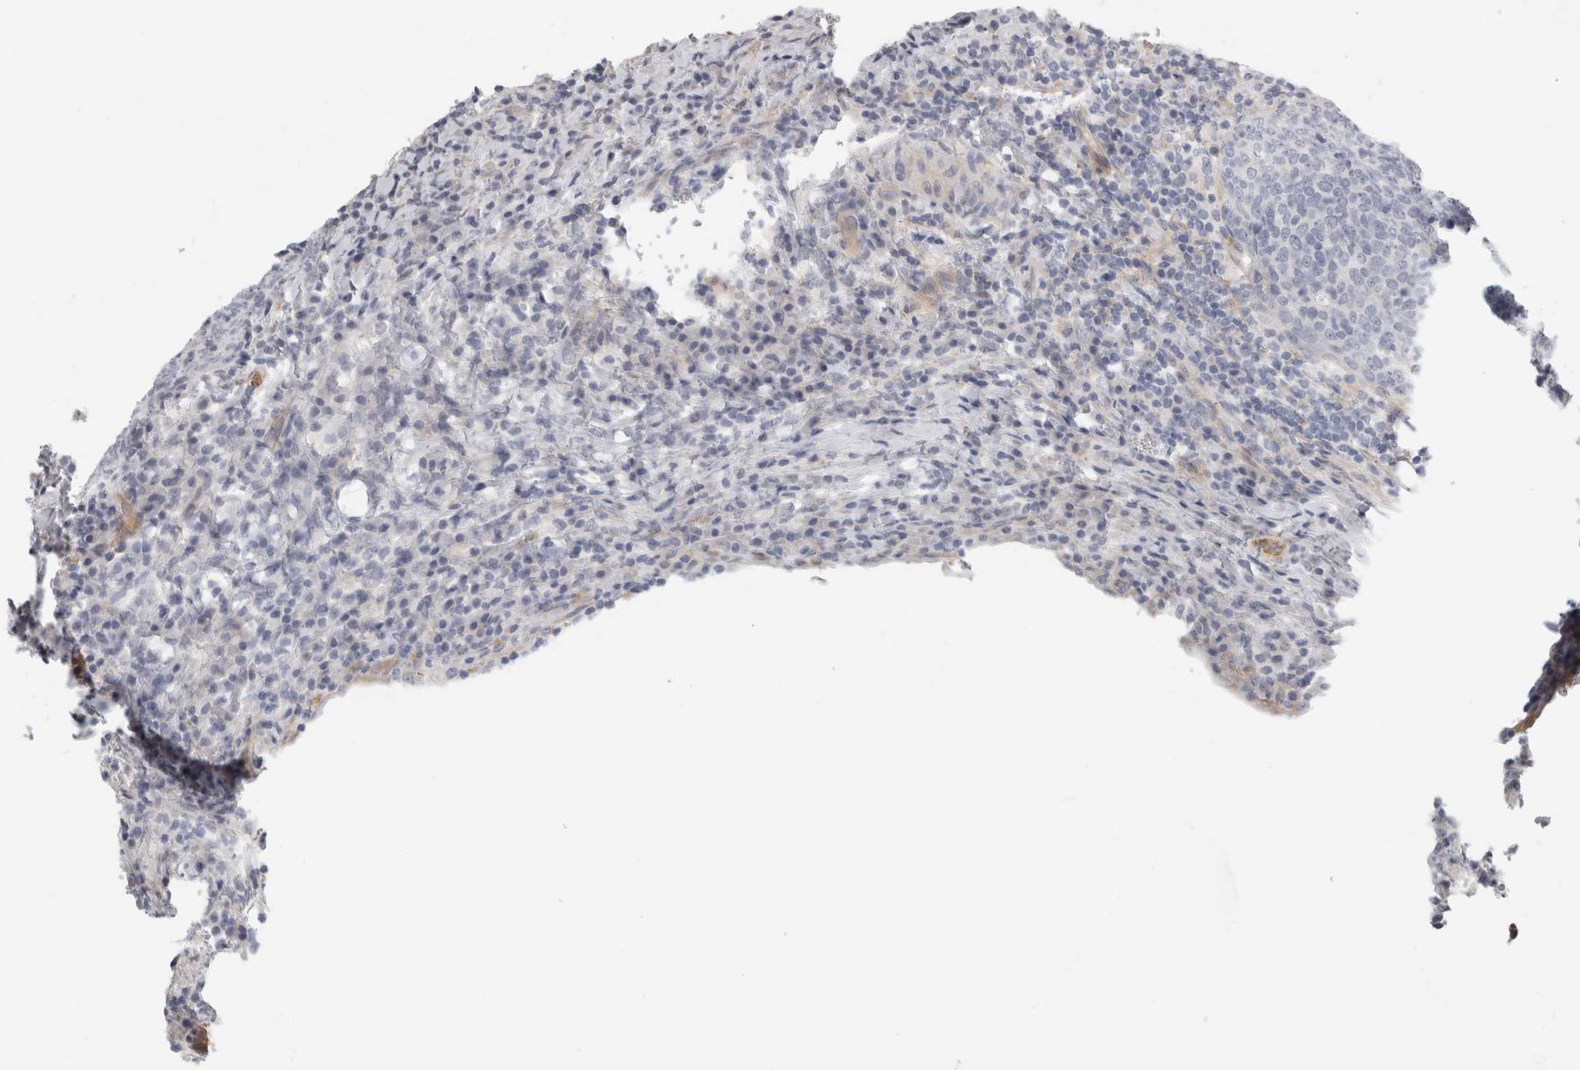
{"staining": {"intensity": "negative", "quantity": "none", "location": "none"}, "tissue": "head and neck cancer", "cell_type": "Tumor cells", "image_type": "cancer", "snomed": [{"axis": "morphology", "description": "Squamous cell carcinoma, NOS"}, {"axis": "morphology", "description": "Squamous cell carcinoma, metastatic, NOS"}, {"axis": "topography", "description": "Lymph node"}, {"axis": "topography", "description": "Head-Neck"}], "caption": "High magnification brightfield microscopy of head and neck cancer (squamous cell carcinoma) stained with DAB (brown) and counterstained with hematoxylin (blue): tumor cells show no significant staining.", "gene": "FBLIM1", "patient": {"sex": "male", "age": 62}}